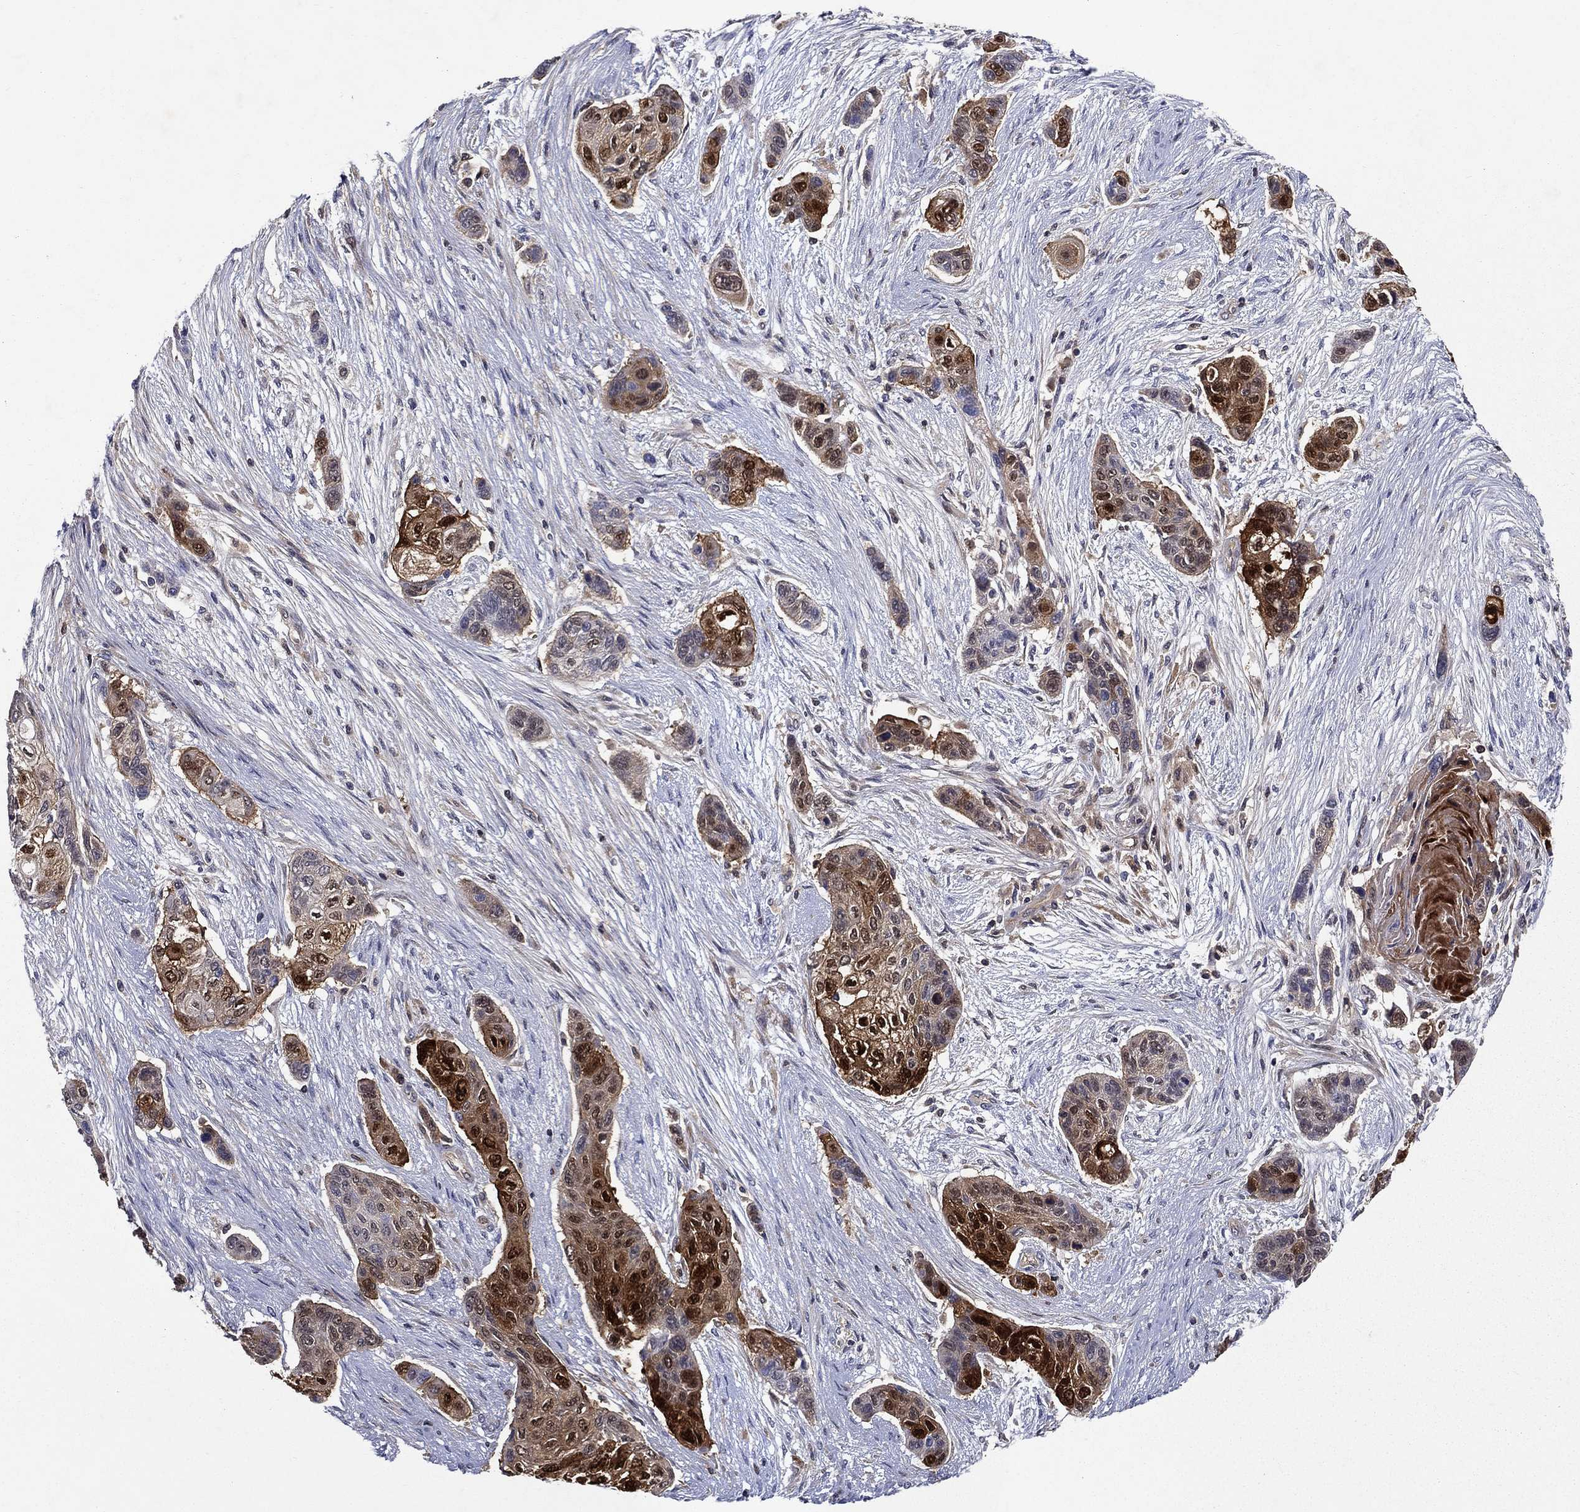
{"staining": {"intensity": "strong", "quantity": "25%-75%", "location": "cytoplasmic/membranous"}, "tissue": "lung cancer", "cell_type": "Tumor cells", "image_type": "cancer", "snomed": [{"axis": "morphology", "description": "Squamous cell carcinoma, NOS"}, {"axis": "topography", "description": "Lung"}], "caption": "Lung cancer stained with a brown dye demonstrates strong cytoplasmic/membranous positive expression in about 25%-75% of tumor cells.", "gene": "GLTP", "patient": {"sex": "male", "age": 69}}